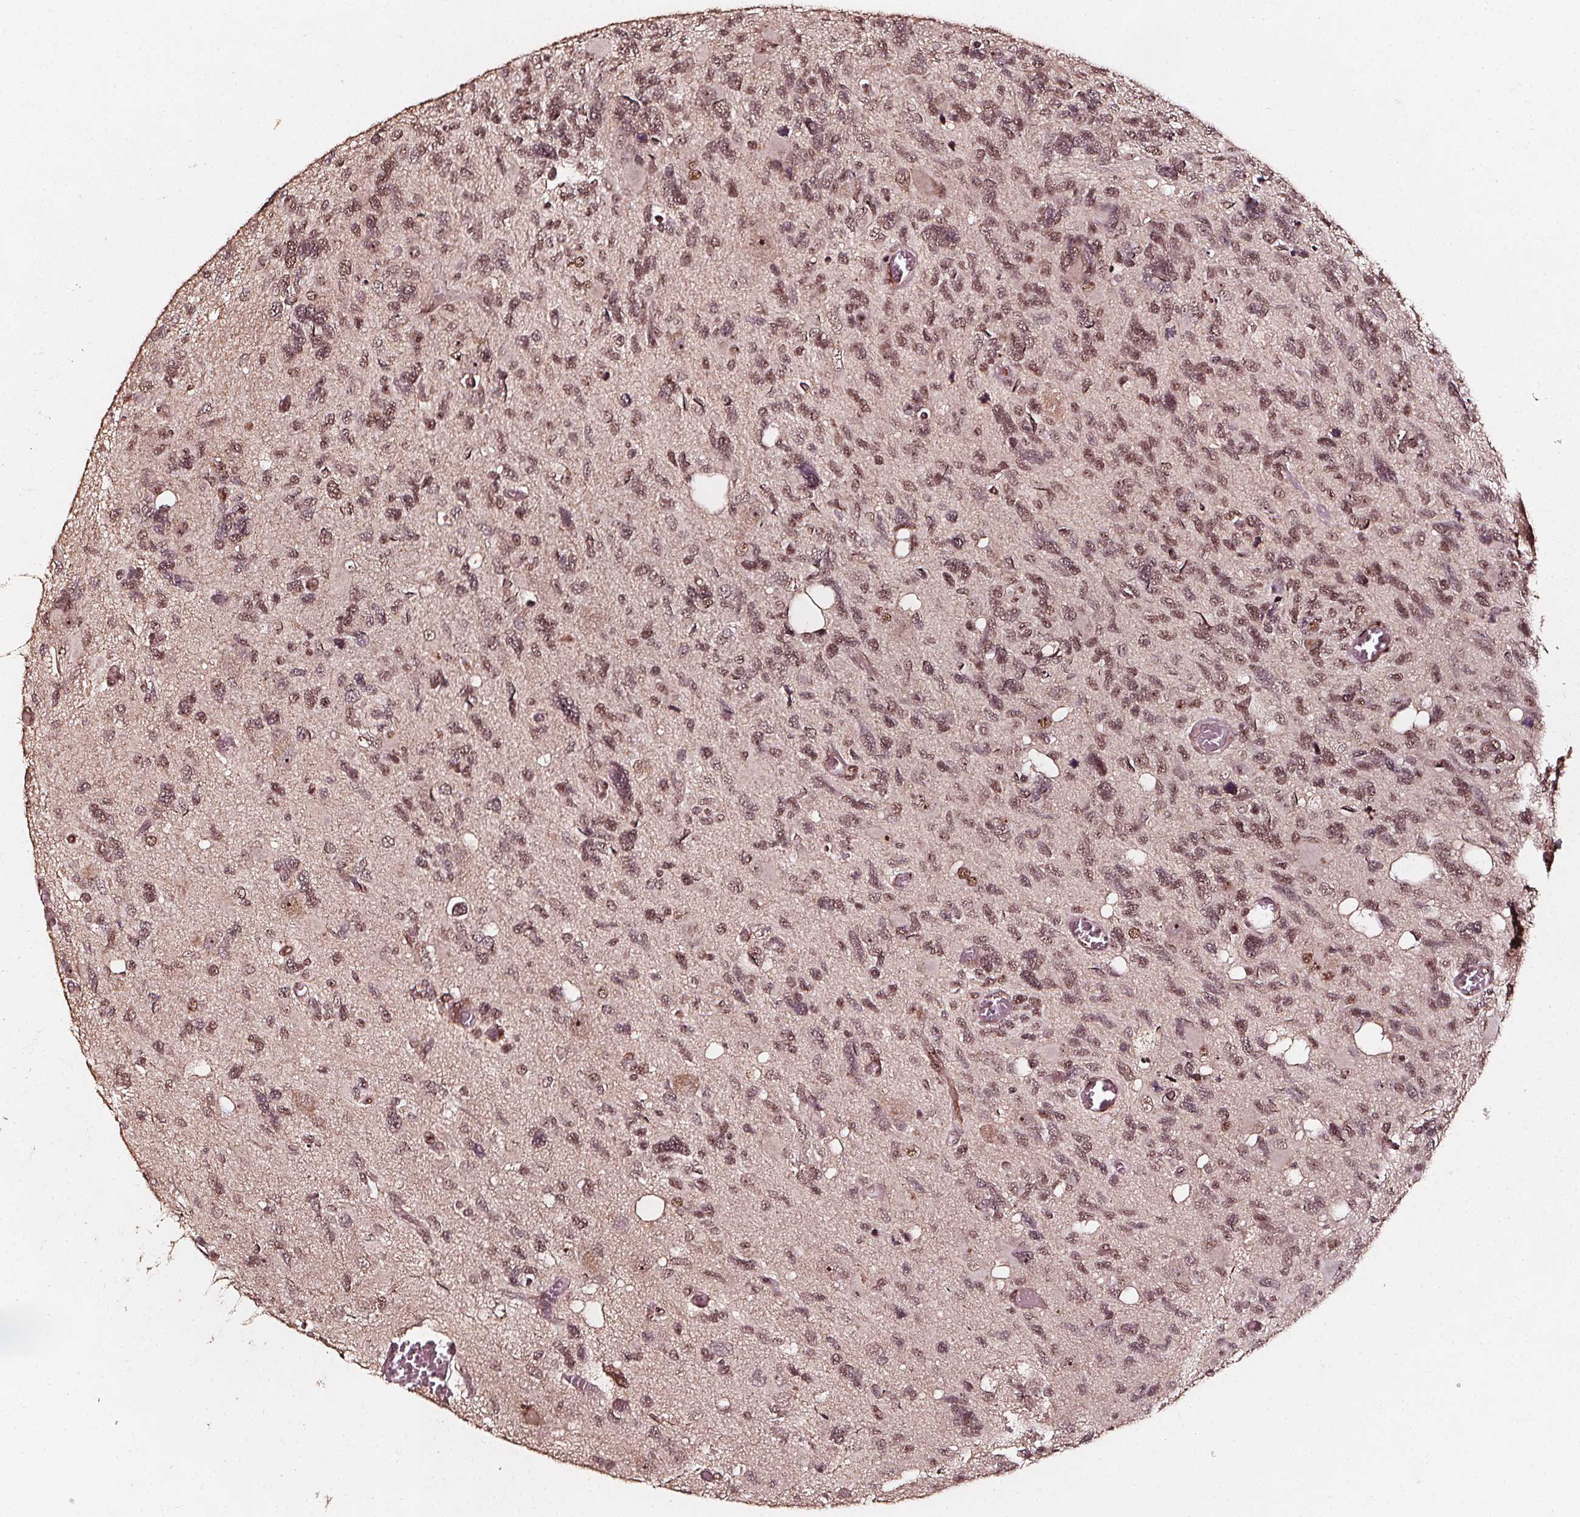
{"staining": {"intensity": "moderate", "quantity": ">75%", "location": "nuclear"}, "tissue": "glioma", "cell_type": "Tumor cells", "image_type": "cancer", "snomed": [{"axis": "morphology", "description": "Glioma, malignant, High grade"}, {"axis": "topography", "description": "Brain"}], "caption": "Glioma stained for a protein demonstrates moderate nuclear positivity in tumor cells.", "gene": "EXOSC9", "patient": {"sex": "male", "age": 49}}